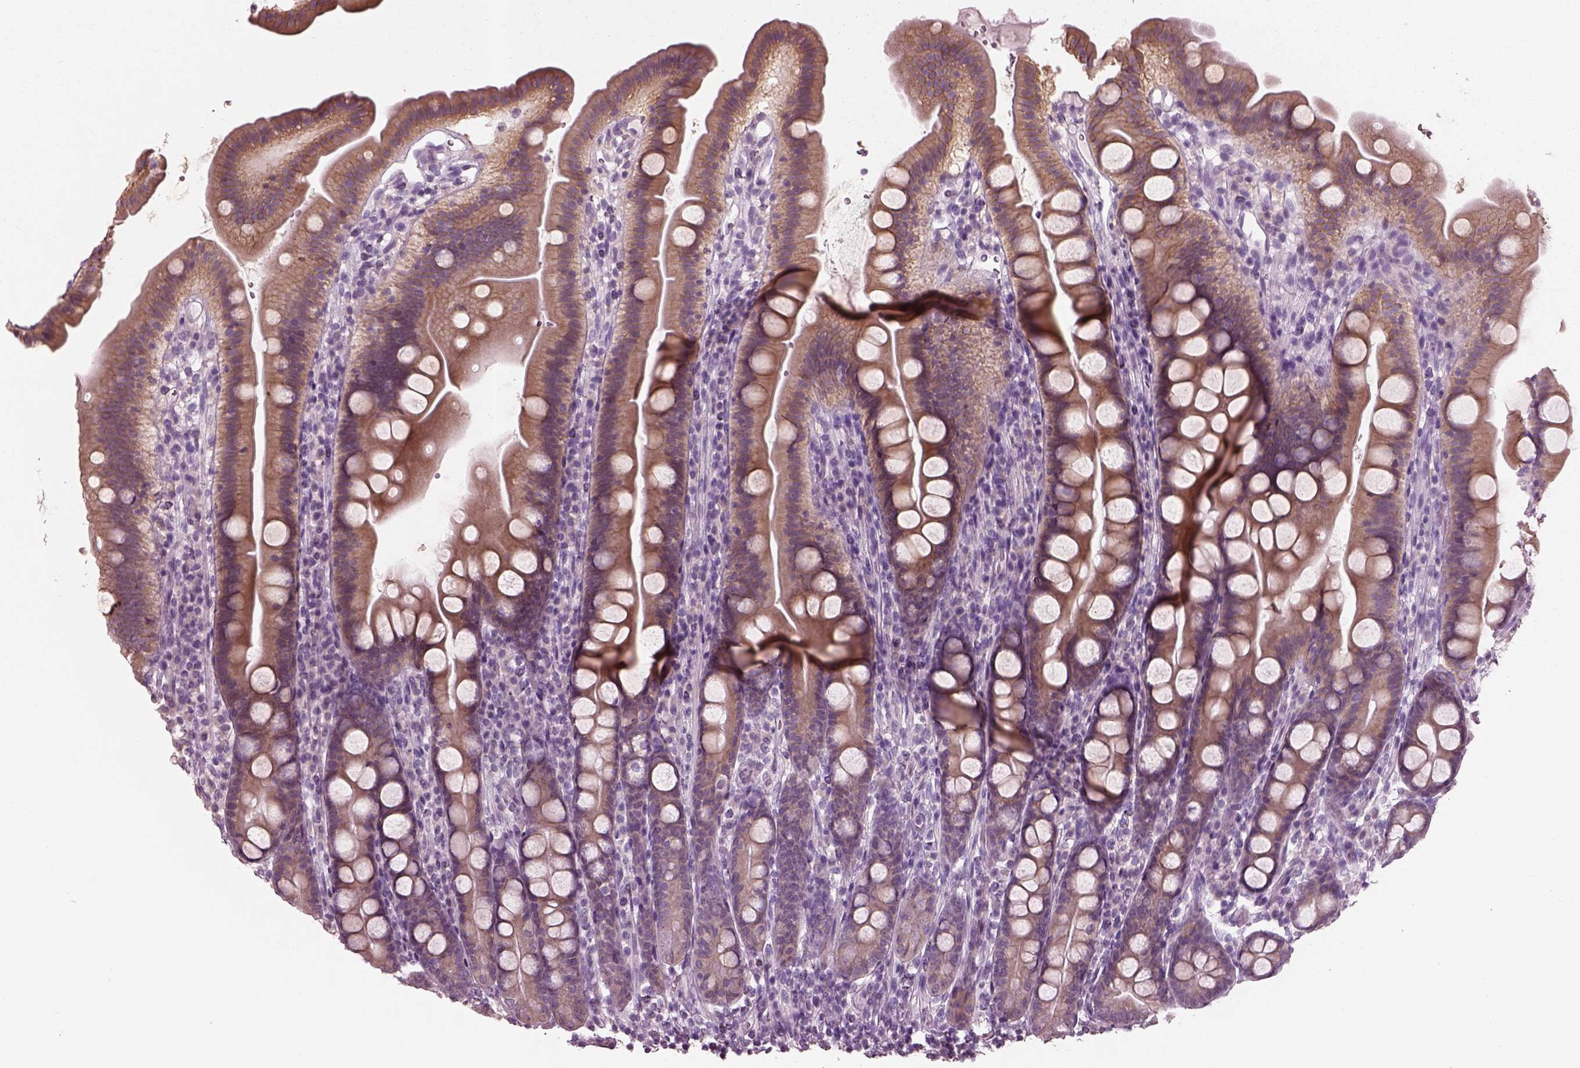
{"staining": {"intensity": "moderate", "quantity": ">75%", "location": "cytoplasmic/membranous"}, "tissue": "duodenum", "cell_type": "Glandular cells", "image_type": "normal", "snomed": [{"axis": "morphology", "description": "Normal tissue, NOS"}, {"axis": "topography", "description": "Duodenum"}], "caption": "IHC of normal duodenum reveals medium levels of moderate cytoplasmic/membranous positivity in approximately >75% of glandular cells.", "gene": "SLC27A2", "patient": {"sex": "female", "age": 67}}